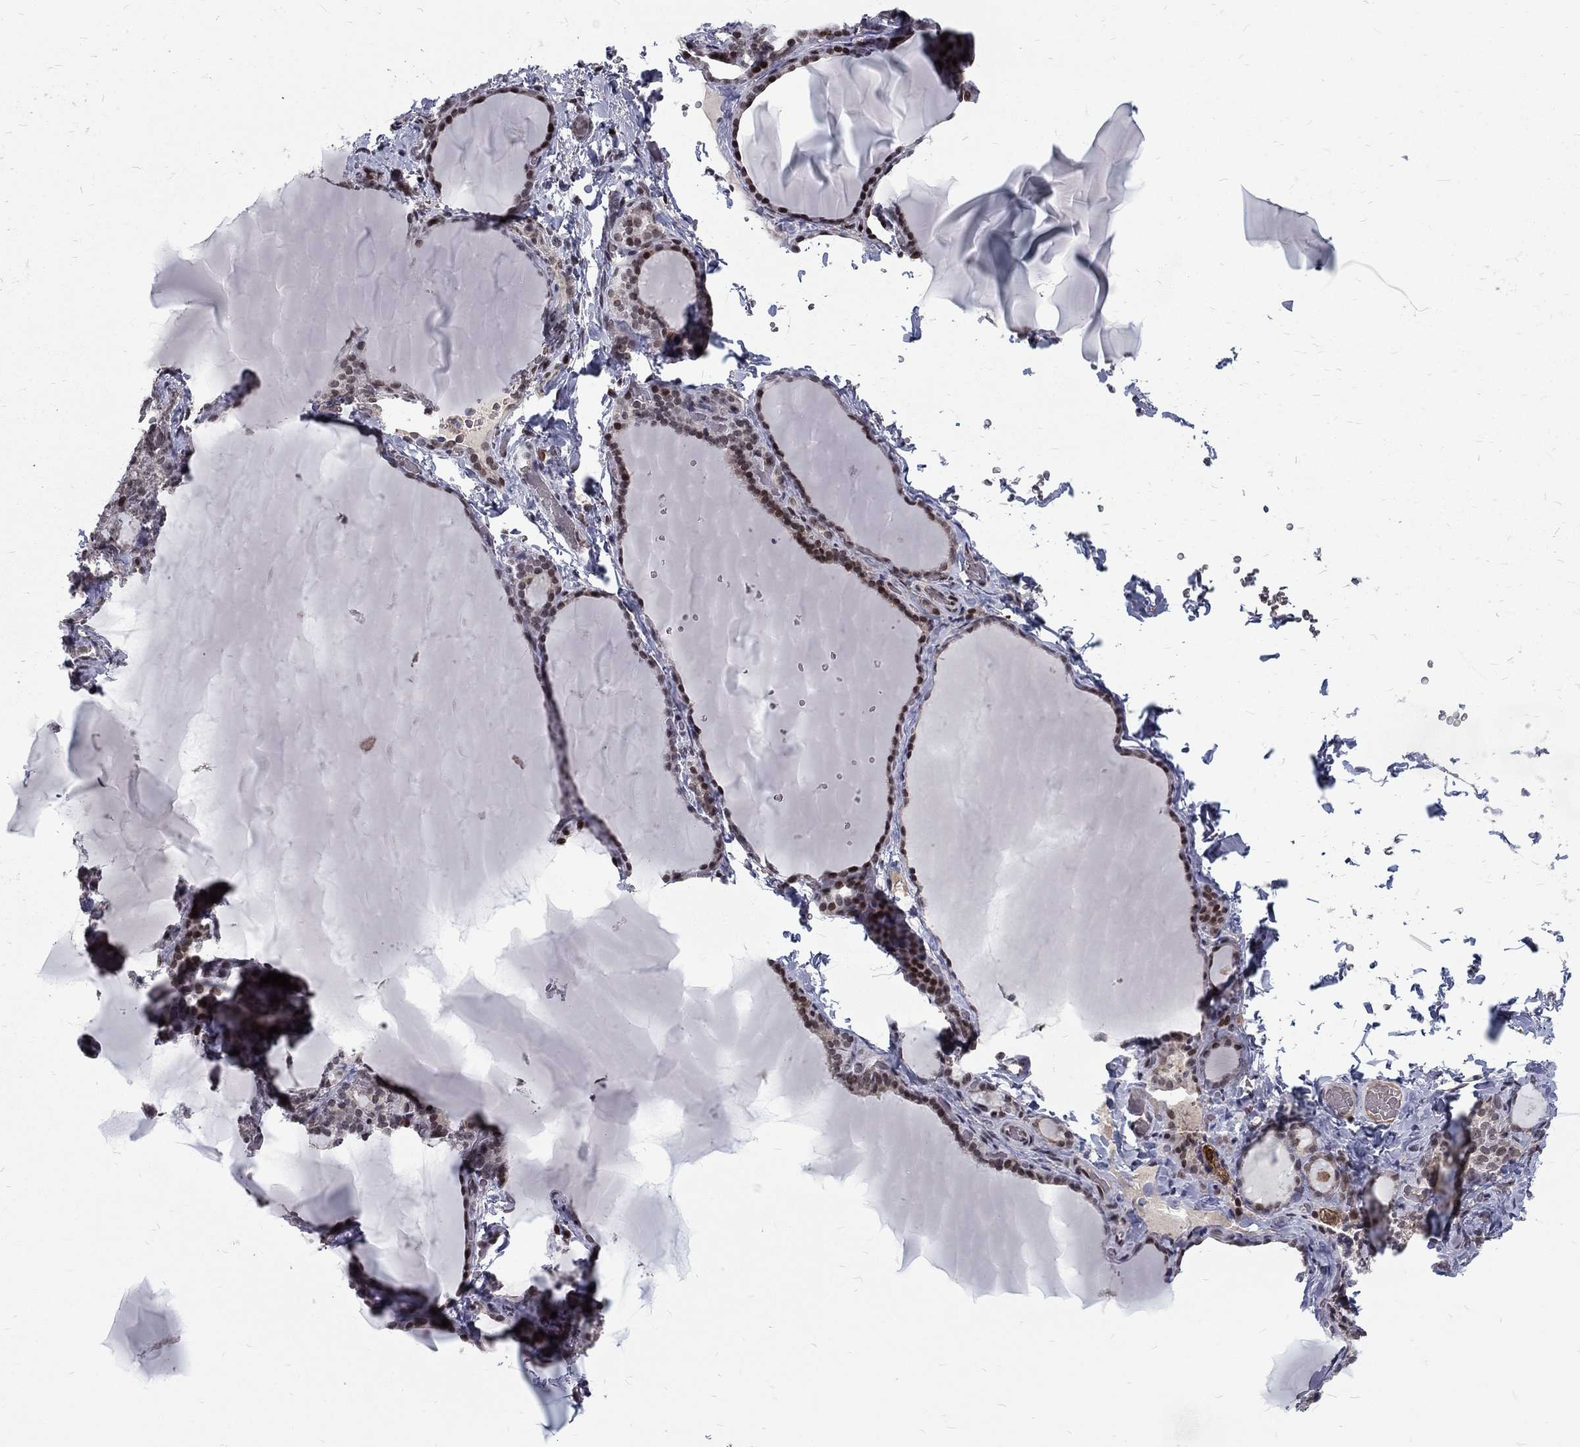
{"staining": {"intensity": "moderate", "quantity": "25%-75%", "location": "nuclear"}, "tissue": "thyroid gland", "cell_type": "Glandular cells", "image_type": "normal", "snomed": [{"axis": "morphology", "description": "Normal tissue, NOS"}, {"axis": "morphology", "description": "Hyperplasia, NOS"}, {"axis": "topography", "description": "Thyroid gland"}], "caption": "Protein expression analysis of unremarkable human thyroid gland reveals moderate nuclear staining in approximately 25%-75% of glandular cells.", "gene": "TCEAL1", "patient": {"sex": "female", "age": 27}}